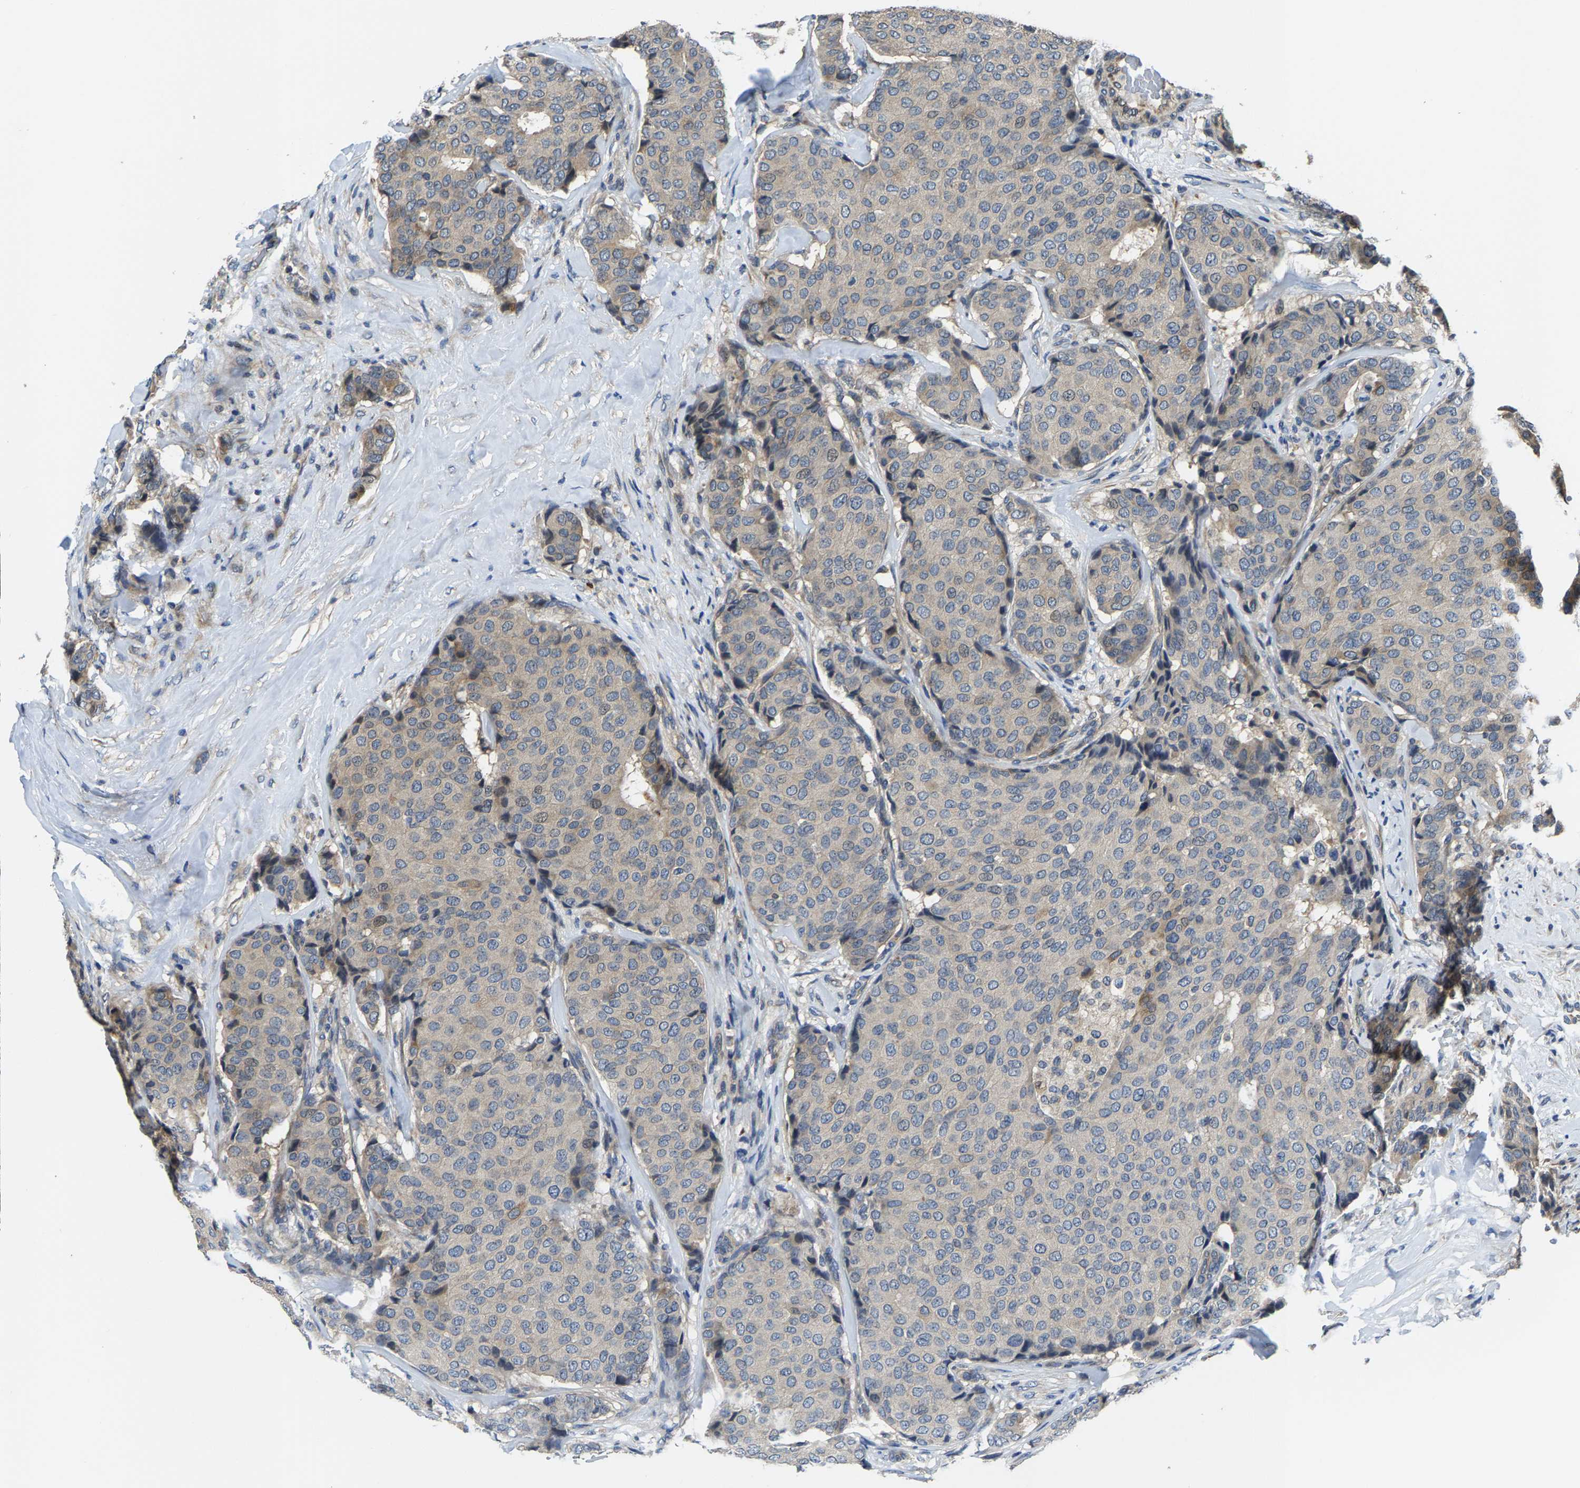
{"staining": {"intensity": "moderate", "quantity": "<25%", "location": "cytoplasmic/membranous"}, "tissue": "breast cancer", "cell_type": "Tumor cells", "image_type": "cancer", "snomed": [{"axis": "morphology", "description": "Duct carcinoma"}, {"axis": "topography", "description": "Breast"}], "caption": "Immunohistochemistry image of breast cancer stained for a protein (brown), which reveals low levels of moderate cytoplasmic/membranous expression in approximately <25% of tumor cells.", "gene": "AGBL3", "patient": {"sex": "female", "age": 75}}